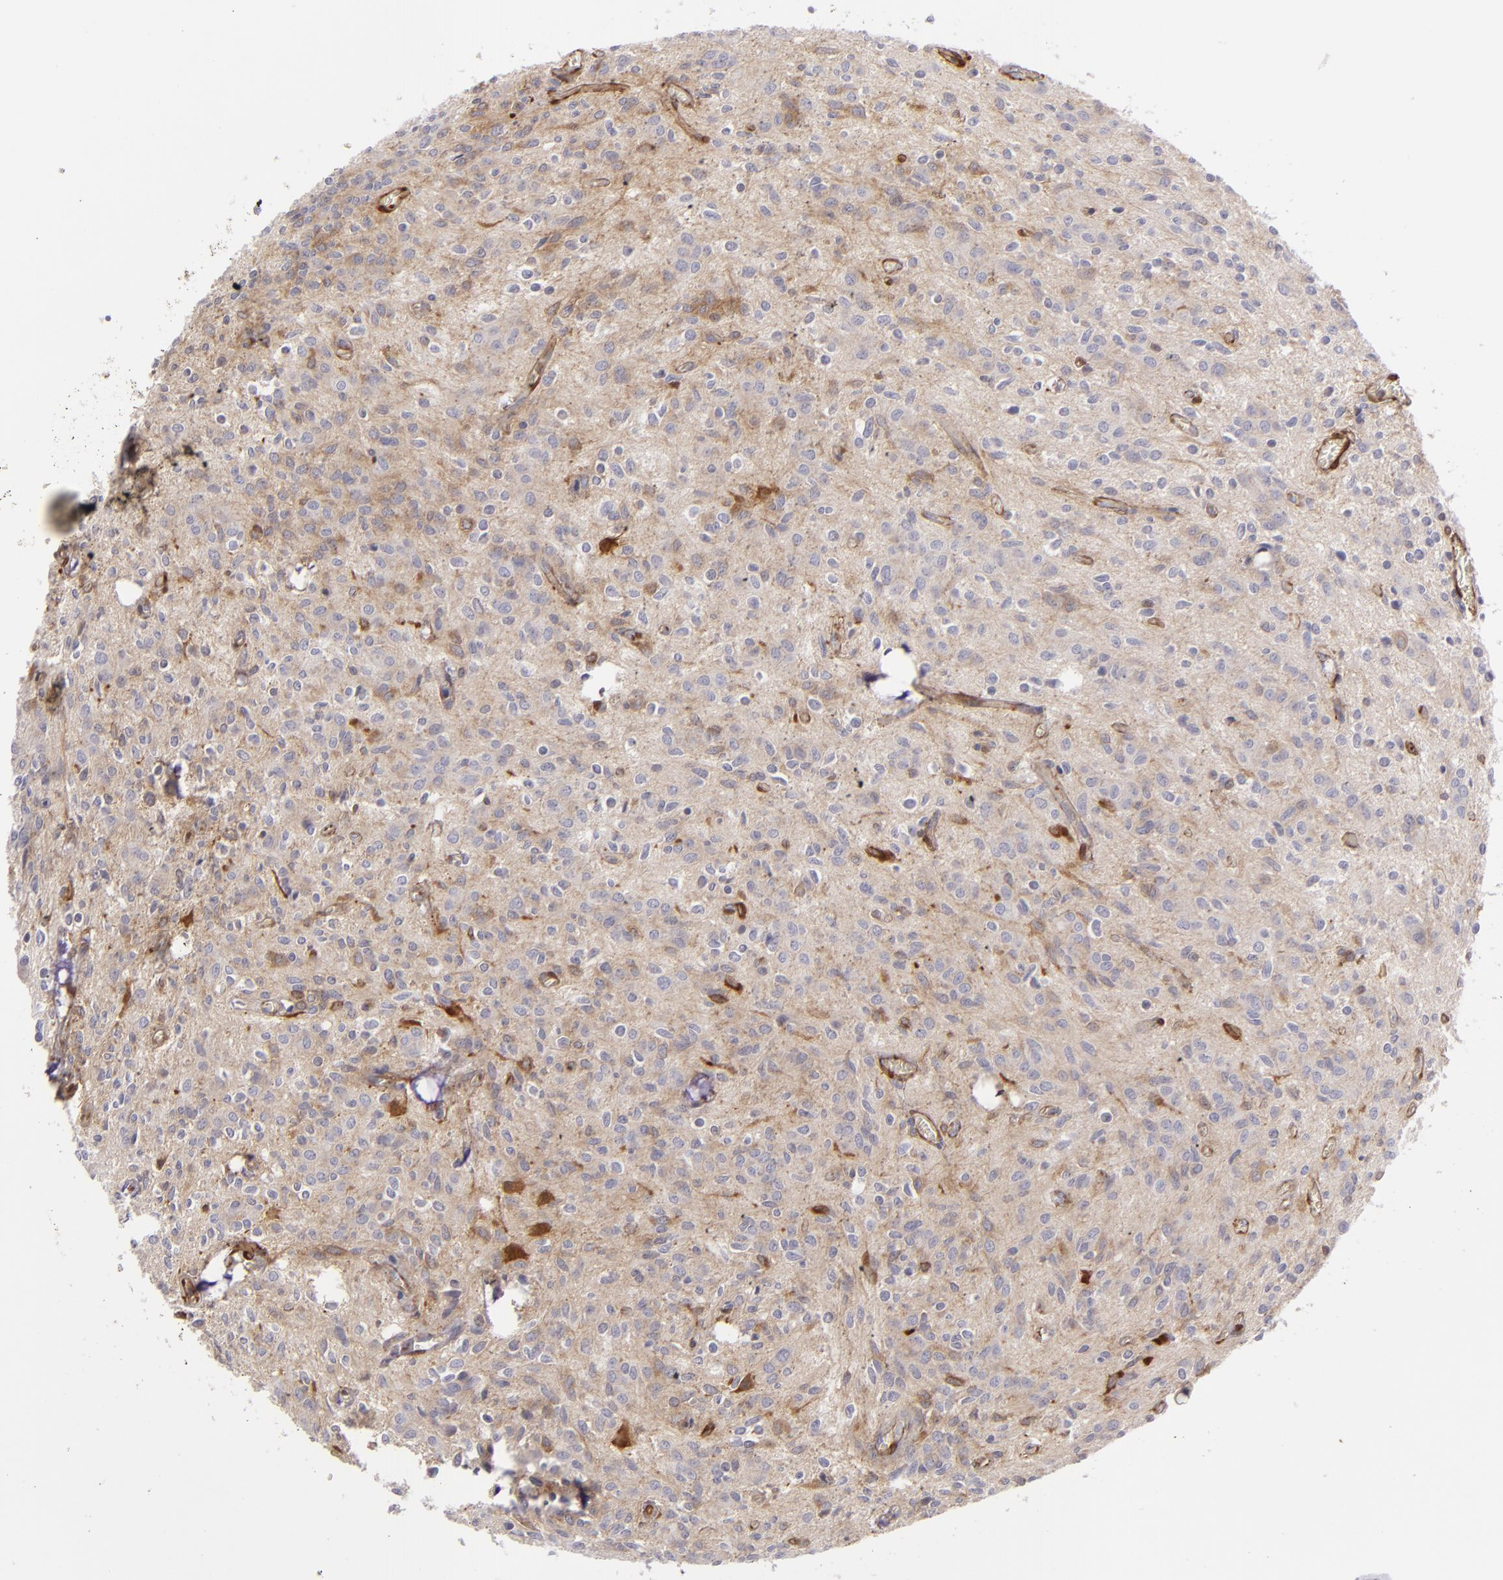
{"staining": {"intensity": "weak", "quantity": ">75%", "location": "cytoplasmic/membranous"}, "tissue": "glioma", "cell_type": "Tumor cells", "image_type": "cancer", "snomed": [{"axis": "morphology", "description": "Glioma, malignant, Low grade"}, {"axis": "topography", "description": "Brain"}], "caption": "Malignant low-grade glioma was stained to show a protein in brown. There is low levels of weak cytoplasmic/membranous expression in approximately >75% of tumor cells.", "gene": "VCL", "patient": {"sex": "female", "age": 15}}